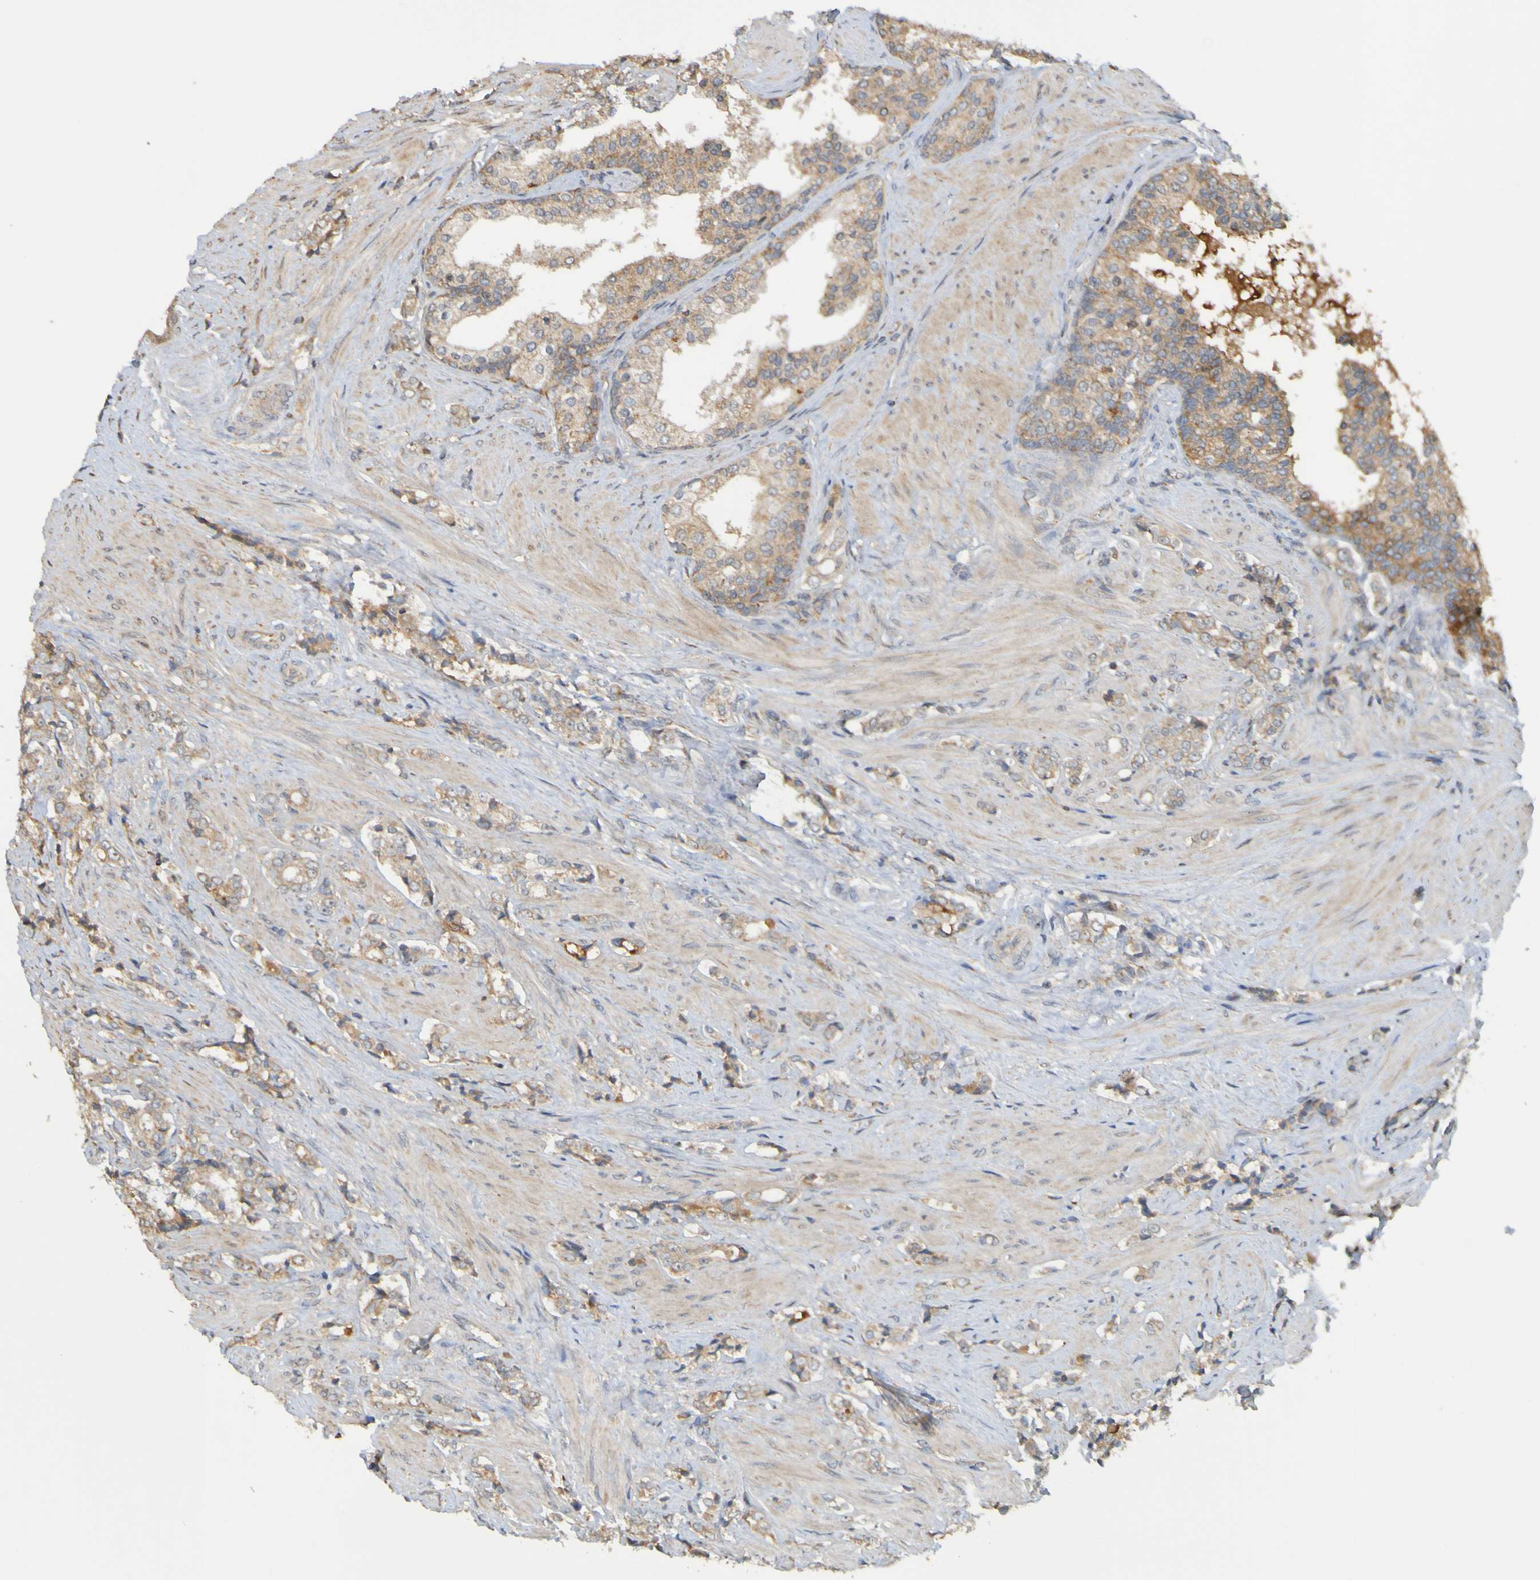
{"staining": {"intensity": "weak", "quantity": ">75%", "location": "cytoplasmic/membranous"}, "tissue": "prostate cancer", "cell_type": "Tumor cells", "image_type": "cancer", "snomed": [{"axis": "morphology", "description": "Adenocarcinoma, Low grade"}, {"axis": "topography", "description": "Prostate"}], "caption": "This is a photomicrograph of IHC staining of prostate cancer (low-grade adenocarcinoma), which shows weak expression in the cytoplasmic/membranous of tumor cells.", "gene": "TMBIM1", "patient": {"sex": "male", "age": 60}}